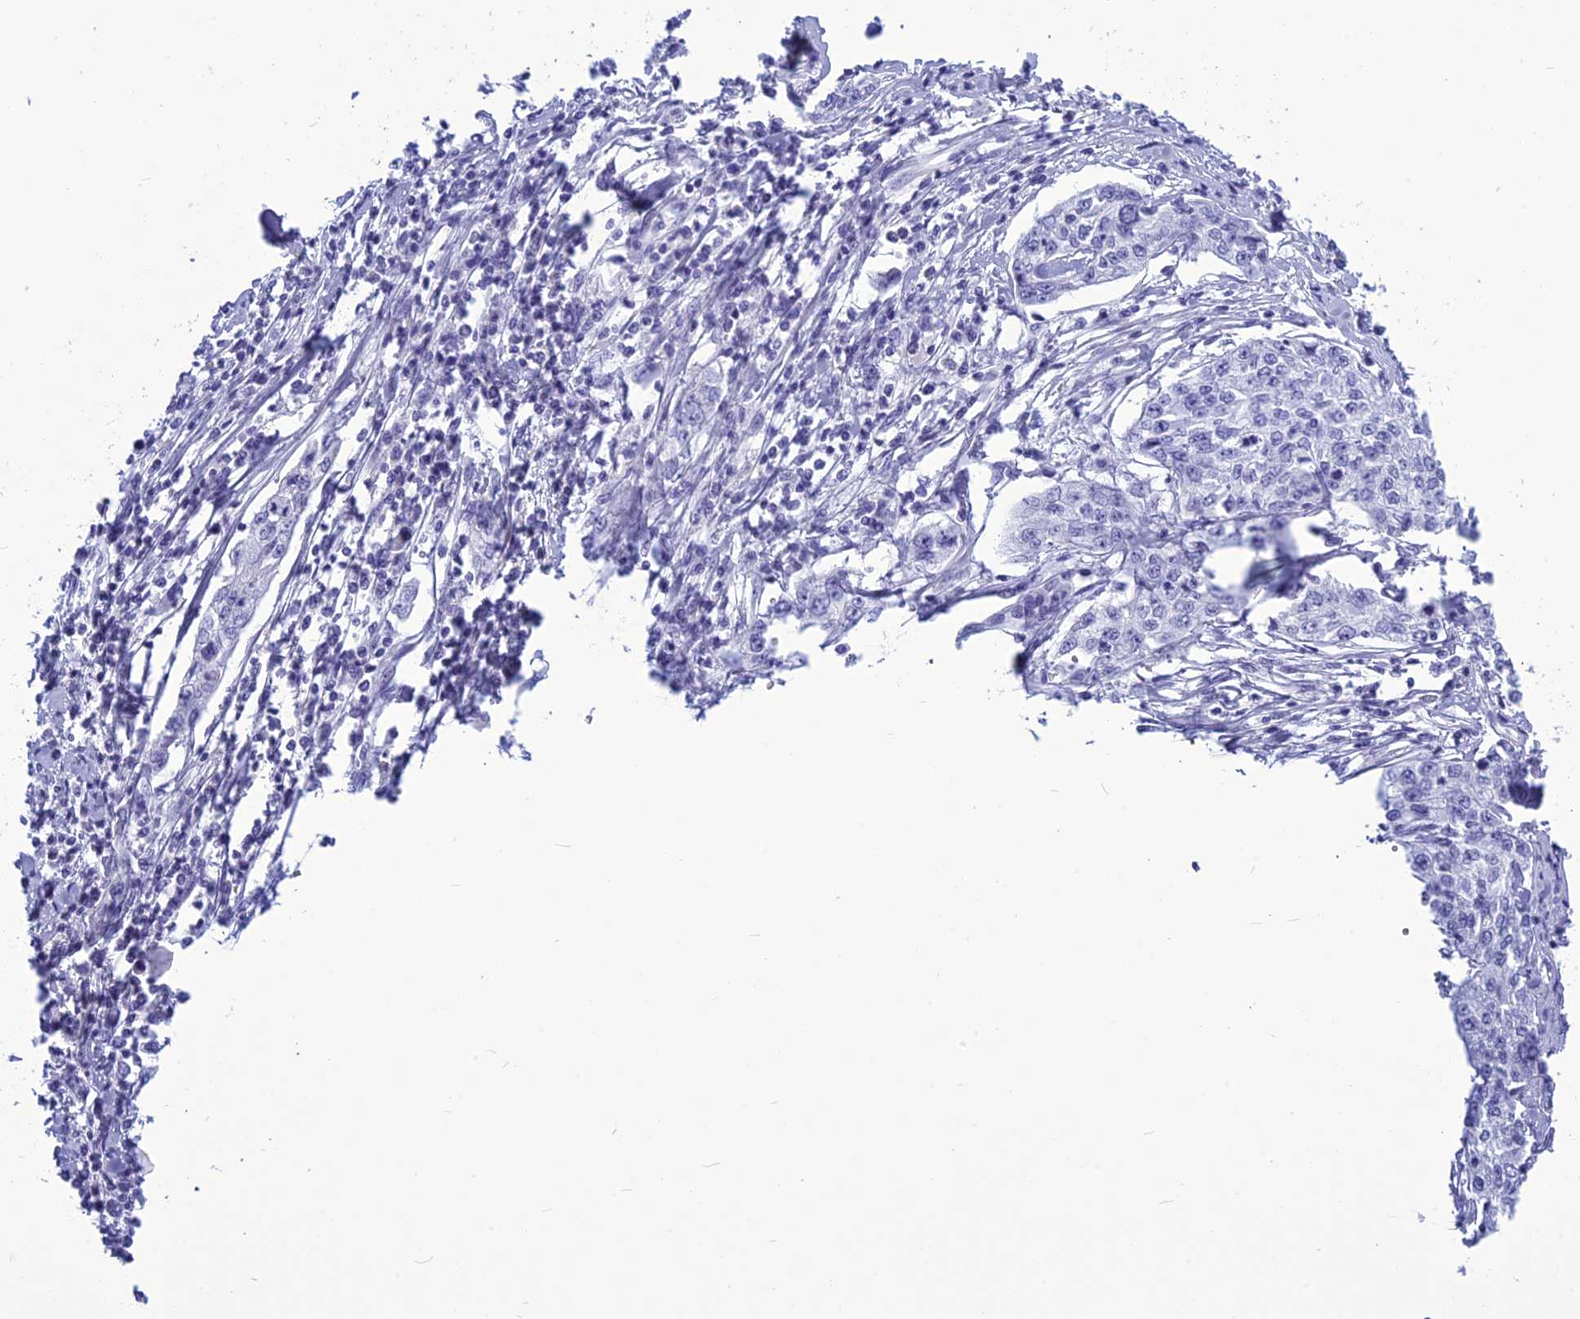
{"staining": {"intensity": "negative", "quantity": "none", "location": "none"}, "tissue": "cervical cancer", "cell_type": "Tumor cells", "image_type": "cancer", "snomed": [{"axis": "morphology", "description": "Squamous cell carcinoma, NOS"}, {"axis": "topography", "description": "Cervix"}], "caption": "A high-resolution micrograph shows IHC staining of squamous cell carcinoma (cervical), which reveals no significant expression in tumor cells.", "gene": "BBS2", "patient": {"sex": "female", "age": 35}}